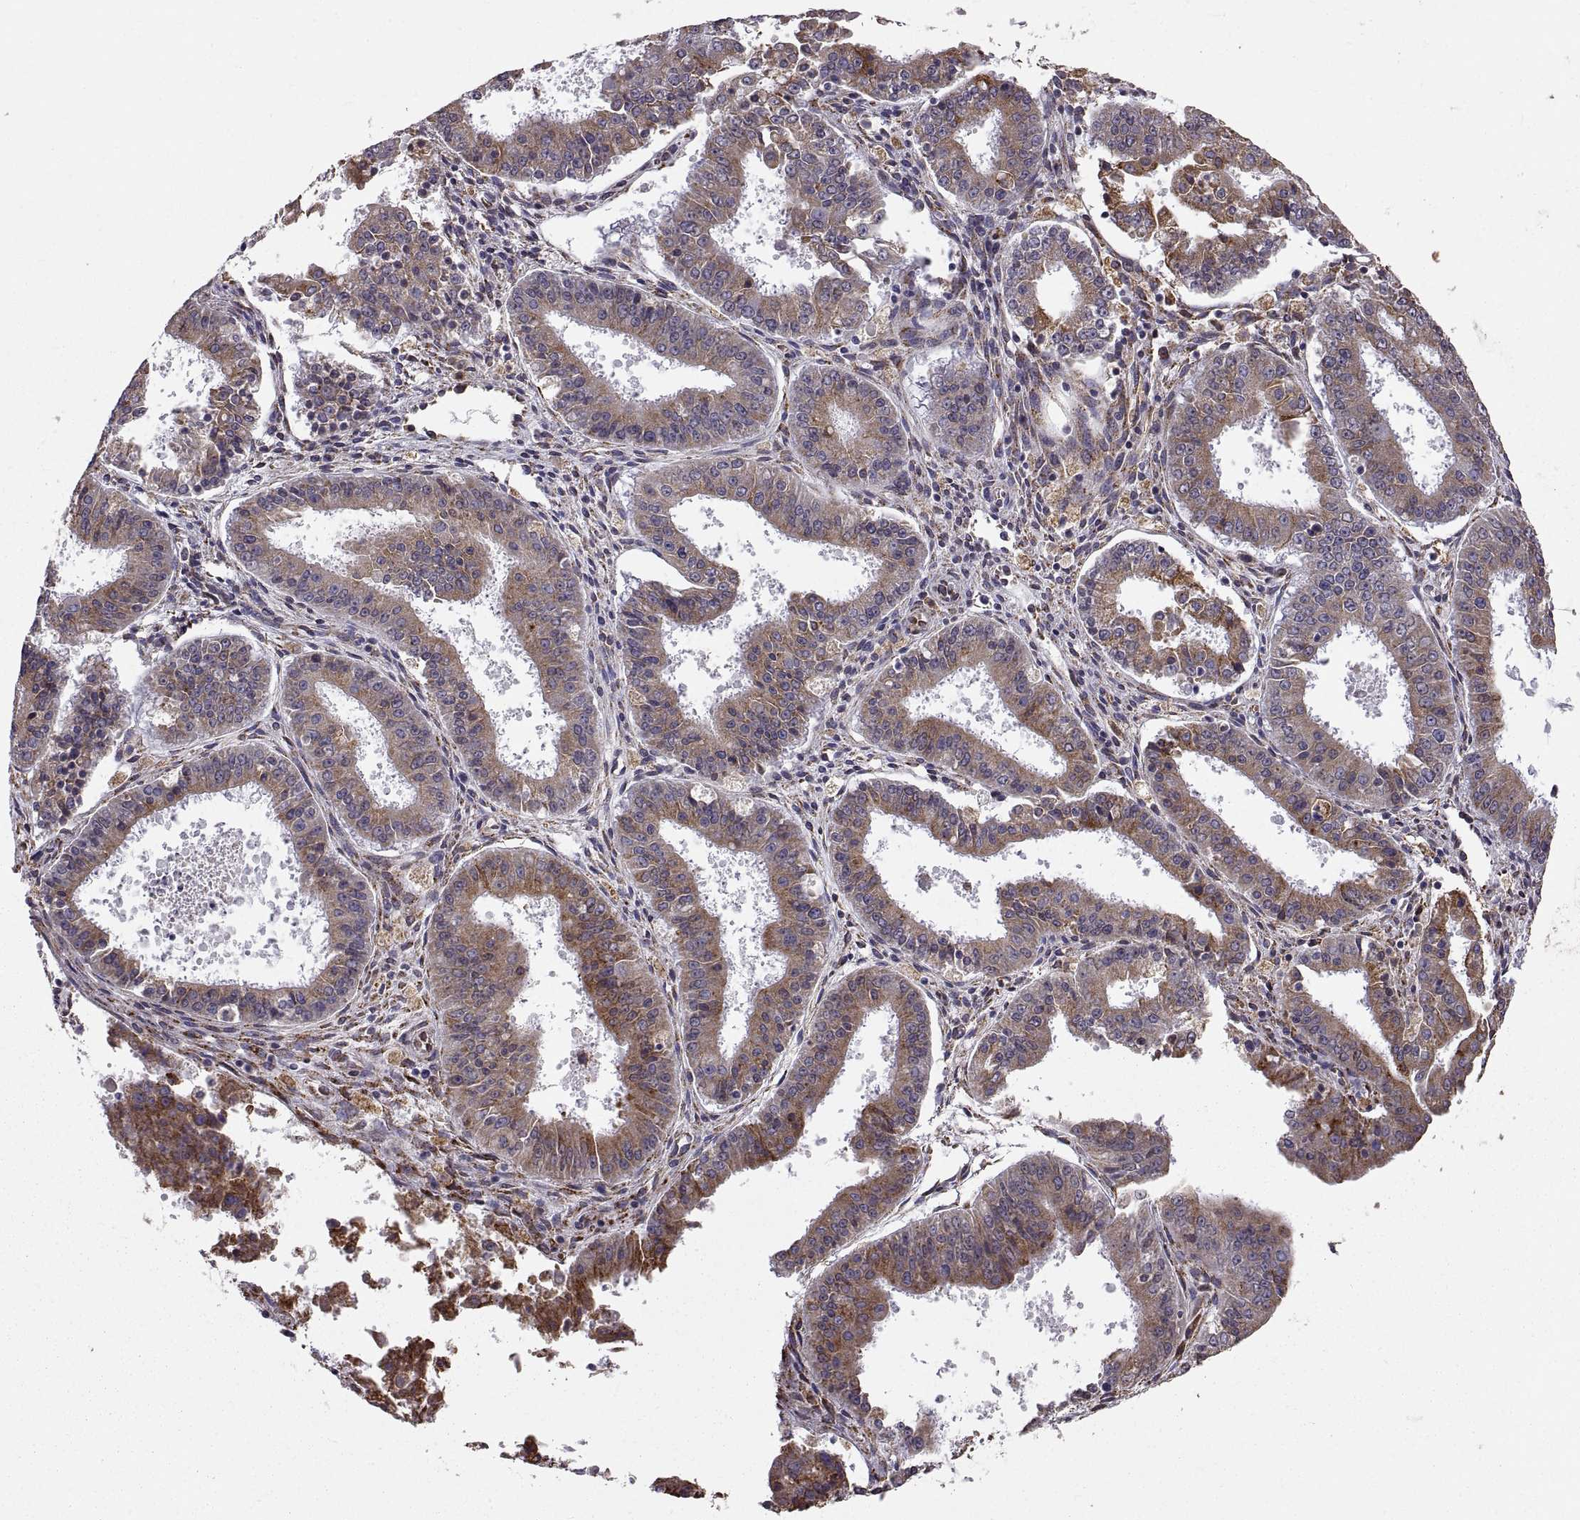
{"staining": {"intensity": "moderate", "quantity": ">75%", "location": "cytoplasmic/membranous"}, "tissue": "ovarian cancer", "cell_type": "Tumor cells", "image_type": "cancer", "snomed": [{"axis": "morphology", "description": "Carcinoma, endometroid"}, {"axis": "topography", "description": "Ovary"}], "caption": "Immunohistochemical staining of human ovarian endometroid carcinoma exhibits medium levels of moderate cytoplasmic/membranous protein expression in approximately >75% of tumor cells.", "gene": "PLEKHB2", "patient": {"sex": "female", "age": 42}}